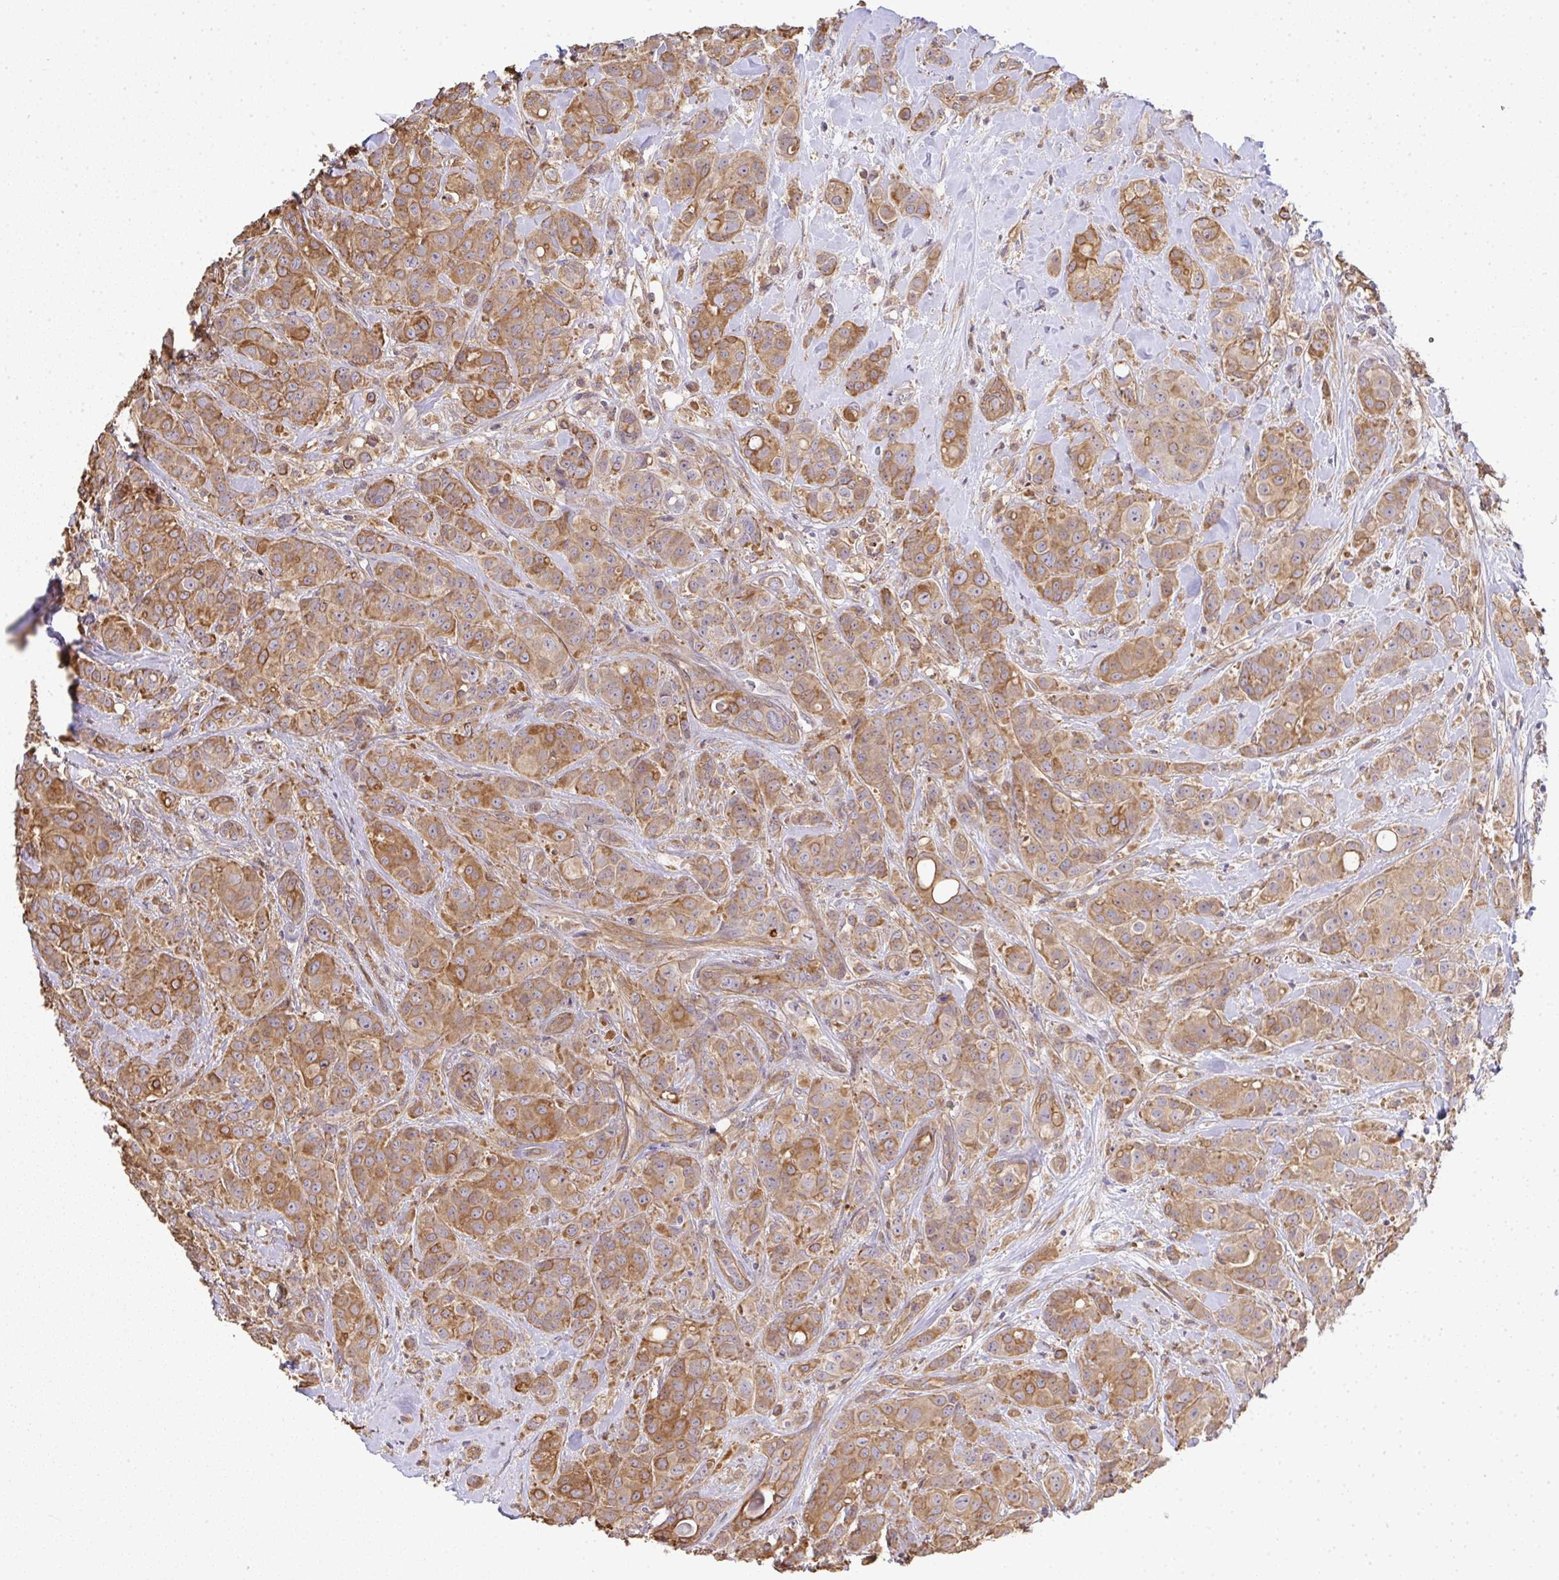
{"staining": {"intensity": "moderate", "quantity": ">75%", "location": "cytoplasmic/membranous"}, "tissue": "breast cancer", "cell_type": "Tumor cells", "image_type": "cancer", "snomed": [{"axis": "morphology", "description": "Normal tissue, NOS"}, {"axis": "morphology", "description": "Duct carcinoma"}, {"axis": "topography", "description": "Breast"}], "caption": "A high-resolution photomicrograph shows IHC staining of invasive ductal carcinoma (breast), which shows moderate cytoplasmic/membranous staining in approximately >75% of tumor cells.", "gene": "EEF1AKMT1", "patient": {"sex": "female", "age": 43}}